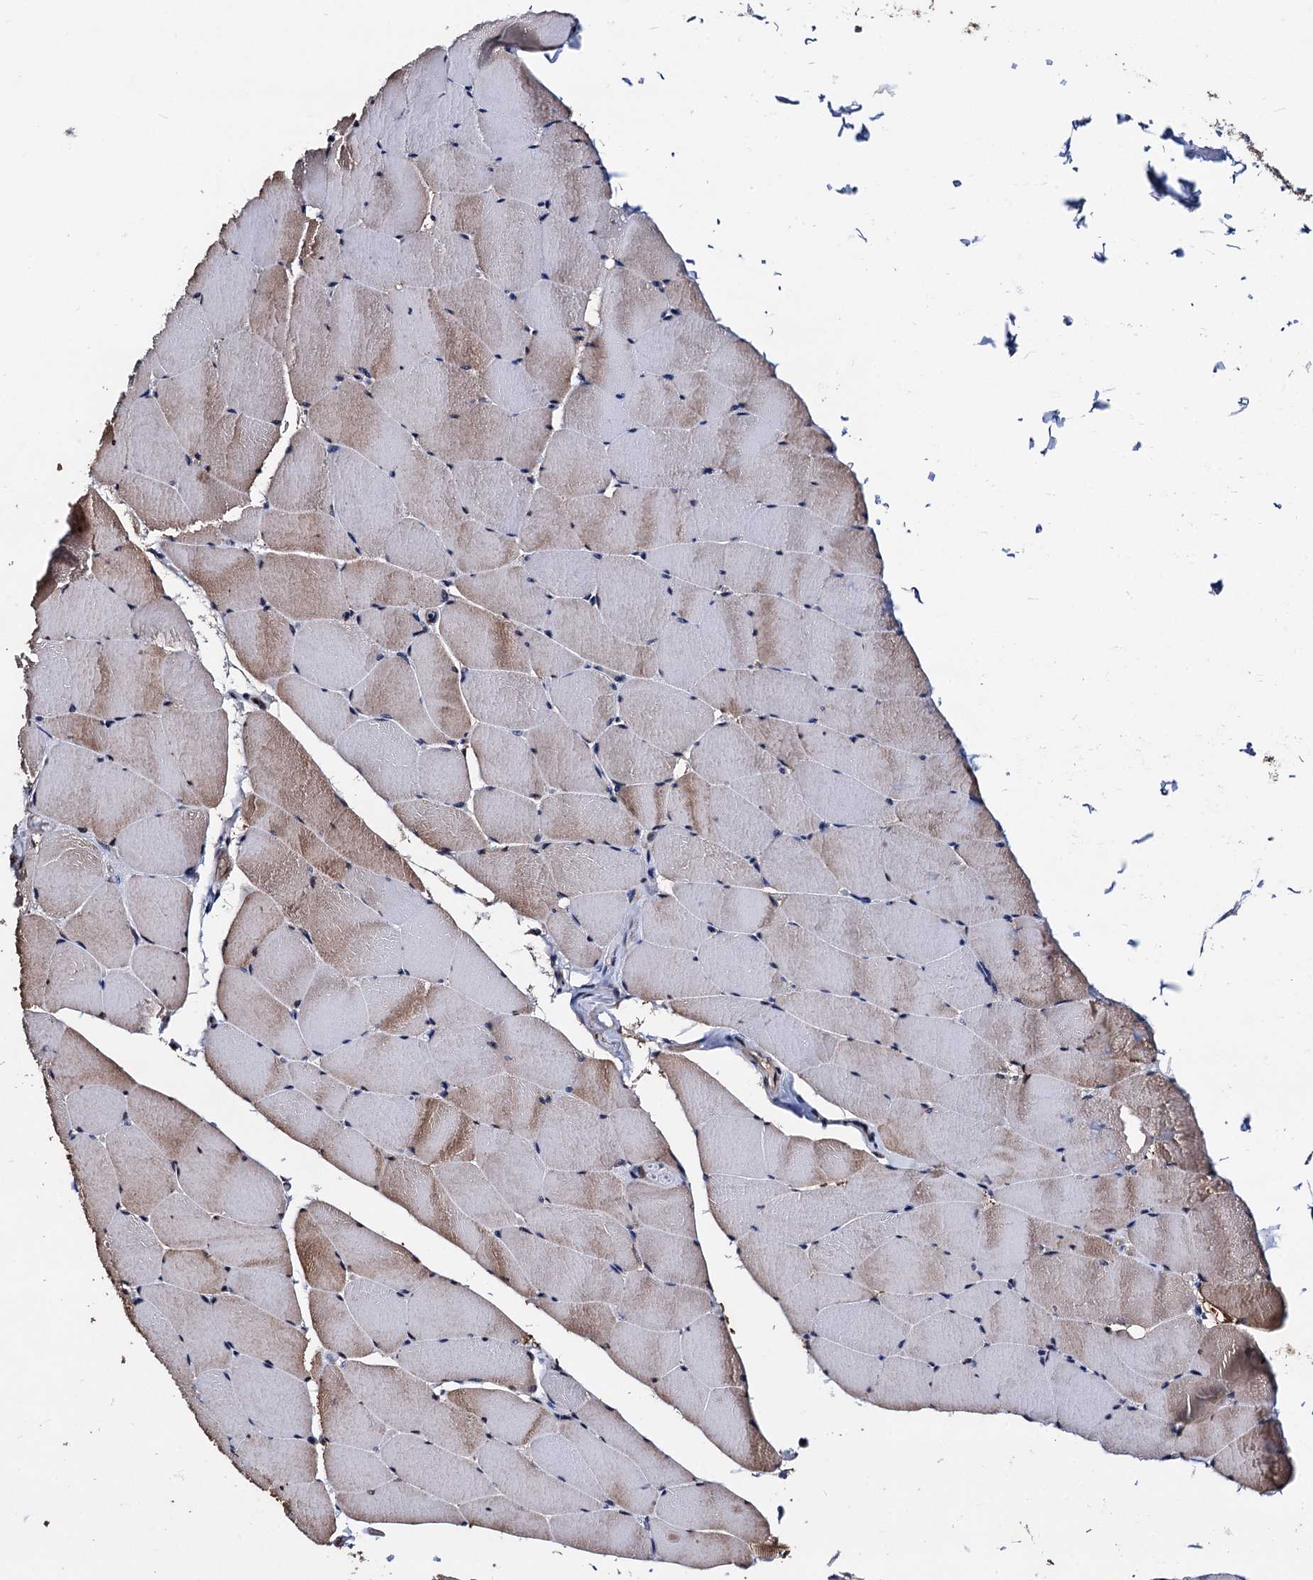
{"staining": {"intensity": "moderate", "quantity": "25%-75%", "location": "cytoplasmic/membranous"}, "tissue": "skeletal muscle", "cell_type": "Myocytes", "image_type": "normal", "snomed": [{"axis": "morphology", "description": "Normal tissue, NOS"}, {"axis": "topography", "description": "Skeletal muscle"}], "caption": "A high-resolution histopathology image shows IHC staining of benign skeletal muscle, which displays moderate cytoplasmic/membranous staining in approximately 25%-75% of myocytes.", "gene": "PTCD3", "patient": {"sex": "male", "age": 62}}